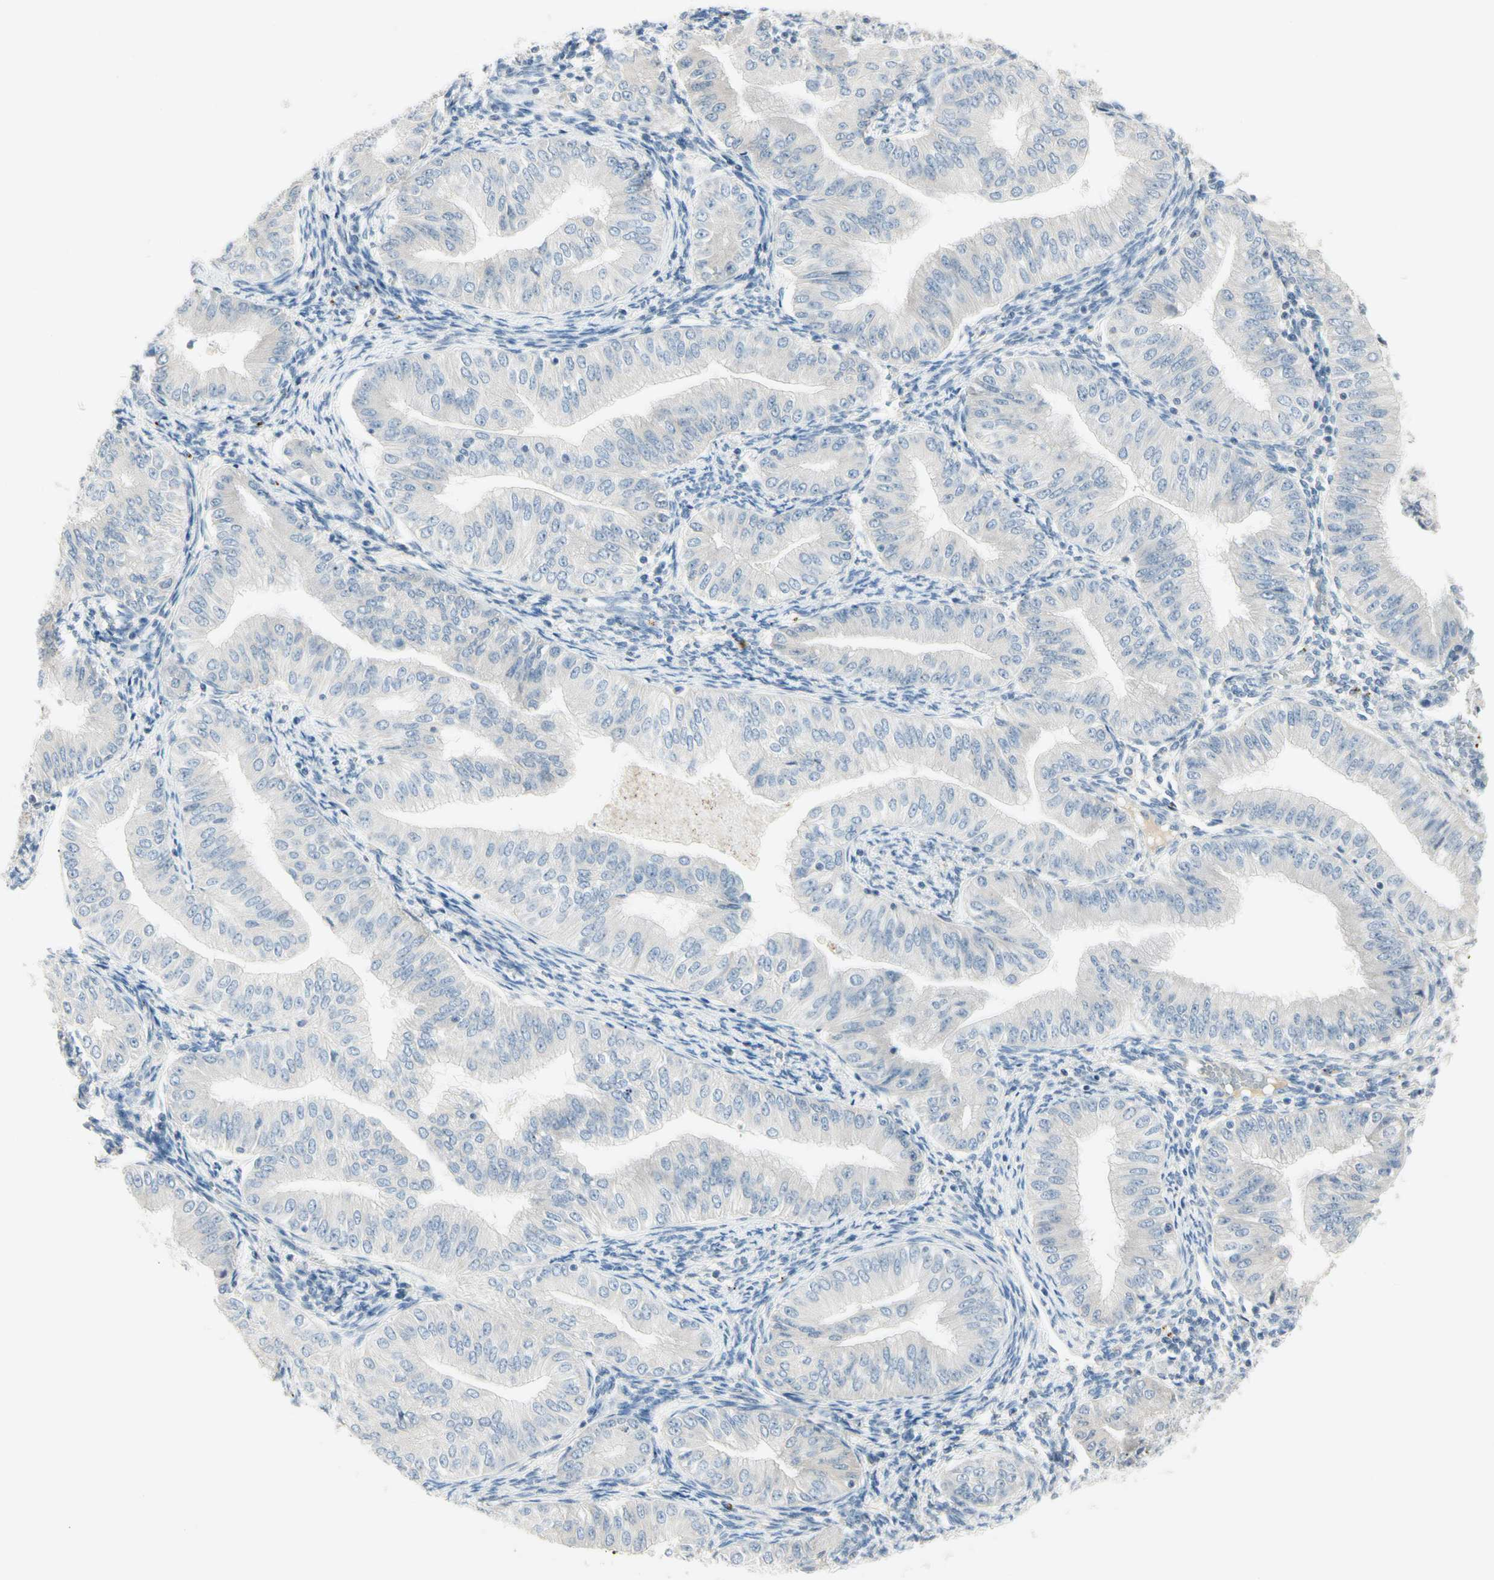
{"staining": {"intensity": "negative", "quantity": "none", "location": "none"}, "tissue": "endometrial cancer", "cell_type": "Tumor cells", "image_type": "cancer", "snomed": [{"axis": "morphology", "description": "Normal tissue, NOS"}, {"axis": "morphology", "description": "Adenocarcinoma, NOS"}, {"axis": "topography", "description": "Endometrium"}], "caption": "An image of human adenocarcinoma (endometrial) is negative for staining in tumor cells. Nuclei are stained in blue.", "gene": "ALDH18A1", "patient": {"sex": "female", "age": 53}}